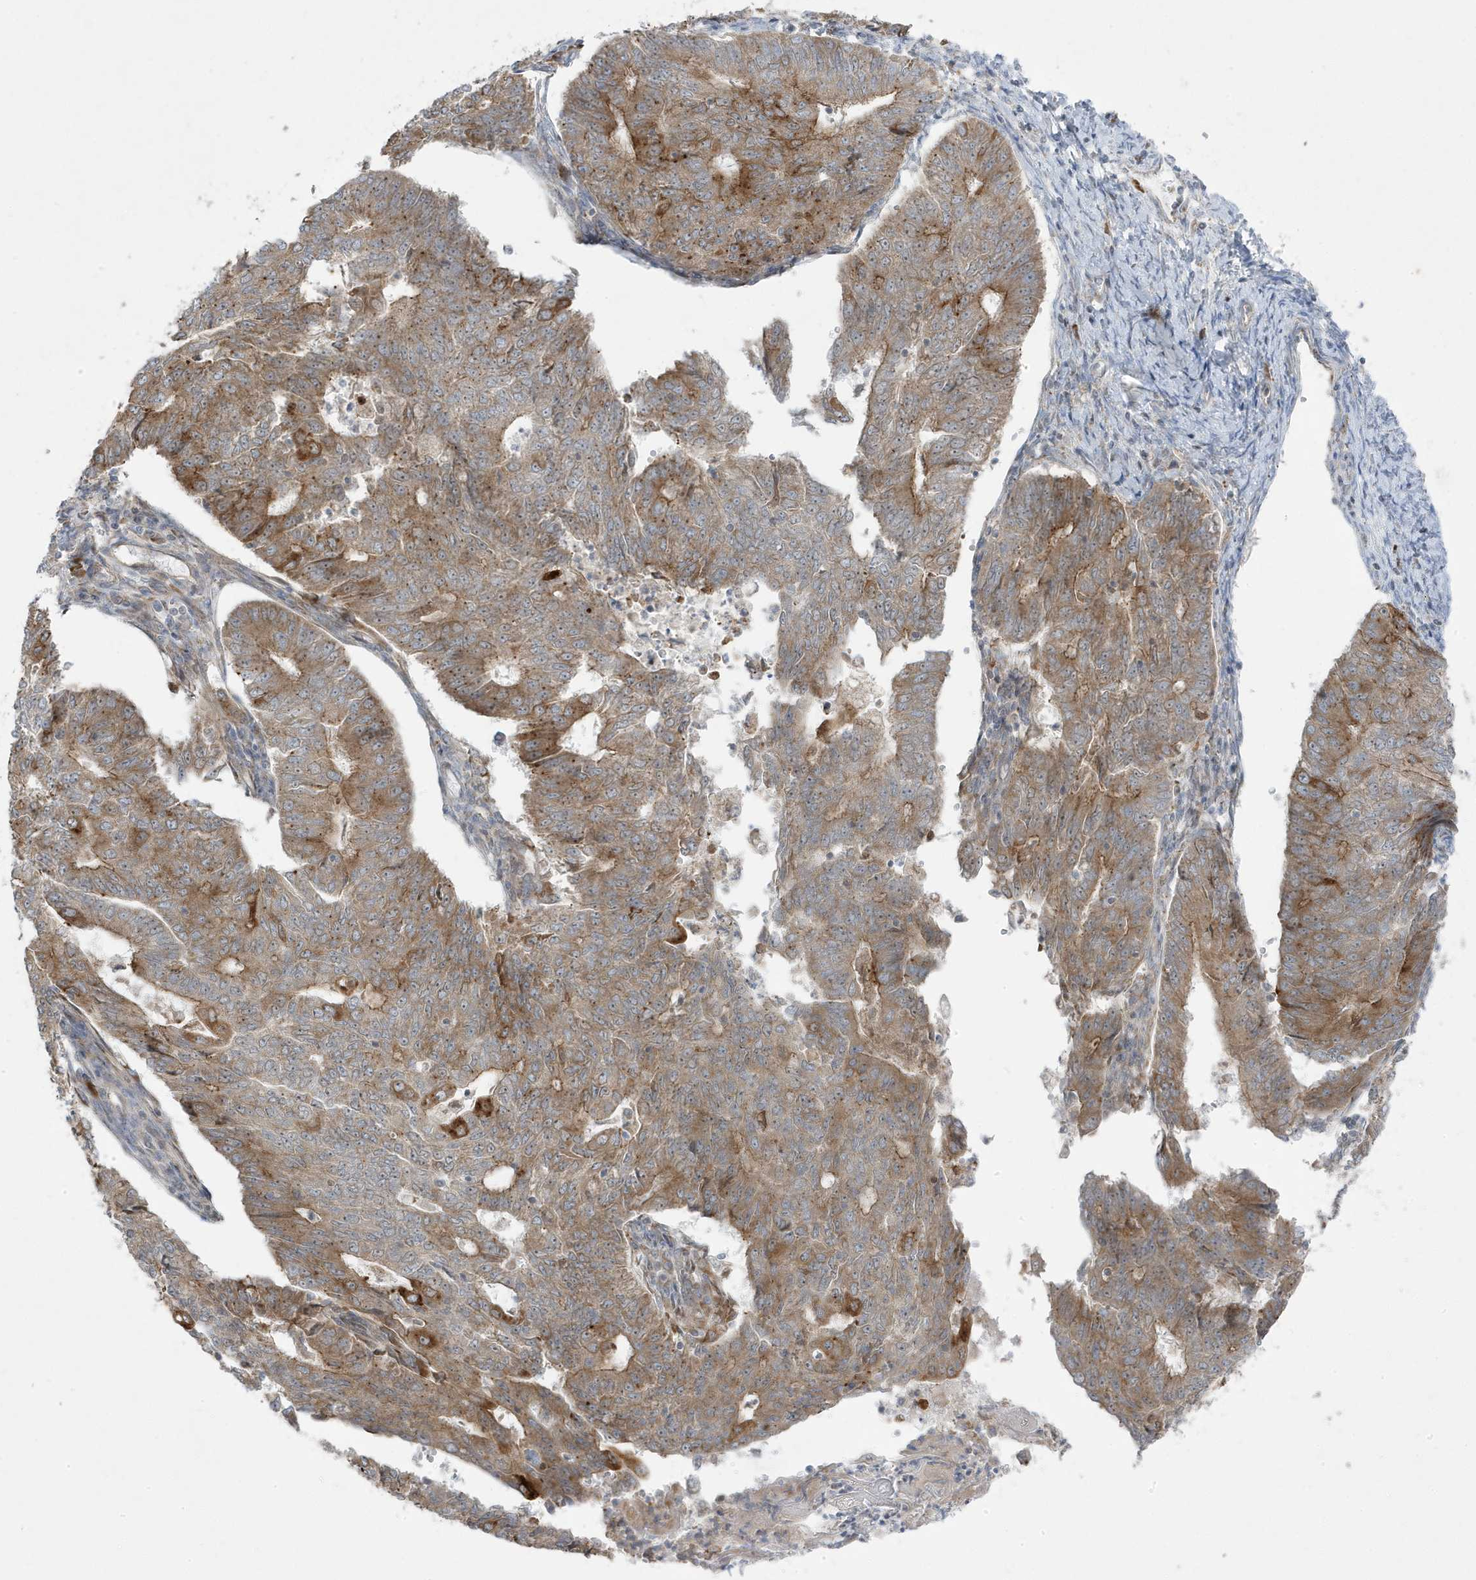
{"staining": {"intensity": "strong", "quantity": "<25%", "location": "cytoplasmic/membranous"}, "tissue": "endometrial cancer", "cell_type": "Tumor cells", "image_type": "cancer", "snomed": [{"axis": "morphology", "description": "Adenocarcinoma, NOS"}, {"axis": "topography", "description": "Endometrium"}], "caption": "This is a micrograph of IHC staining of endometrial cancer (adenocarcinoma), which shows strong staining in the cytoplasmic/membranous of tumor cells.", "gene": "ZNF654", "patient": {"sex": "female", "age": 32}}